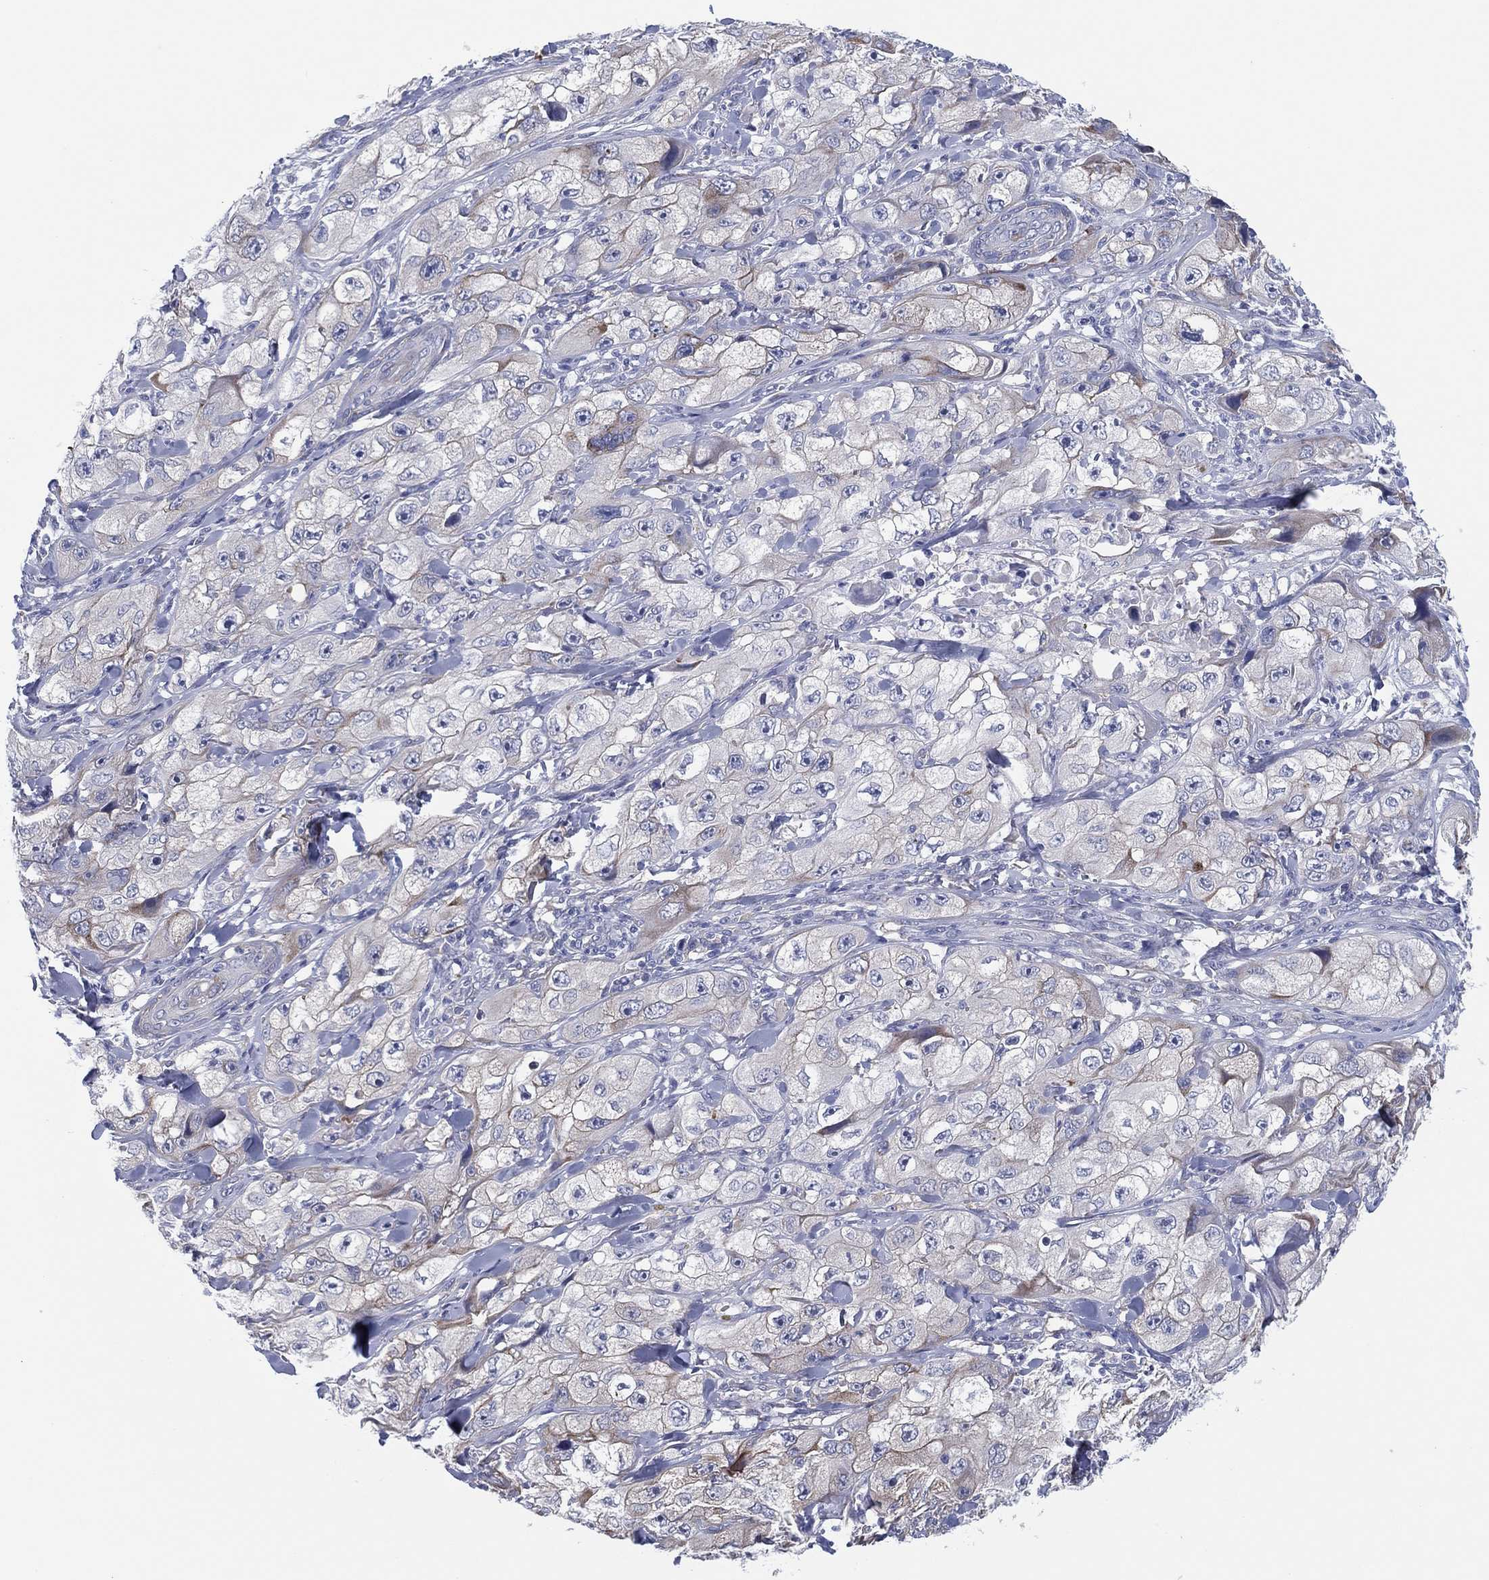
{"staining": {"intensity": "negative", "quantity": "none", "location": "none"}, "tissue": "skin cancer", "cell_type": "Tumor cells", "image_type": "cancer", "snomed": [{"axis": "morphology", "description": "Squamous cell carcinoma, NOS"}, {"axis": "topography", "description": "Skin"}, {"axis": "topography", "description": "Subcutis"}], "caption": "An immunohistochemistry (IHC) micrograph of skin cancer (squamous cell carcinoma) is shown. There is no staining in tumor cells of skin cancer (squamous cell carcinoma). (DAB IHC with hematoxylin counter stain).", "gene": "HEATR4", "patient": {"sex": "male", "age": 73}}